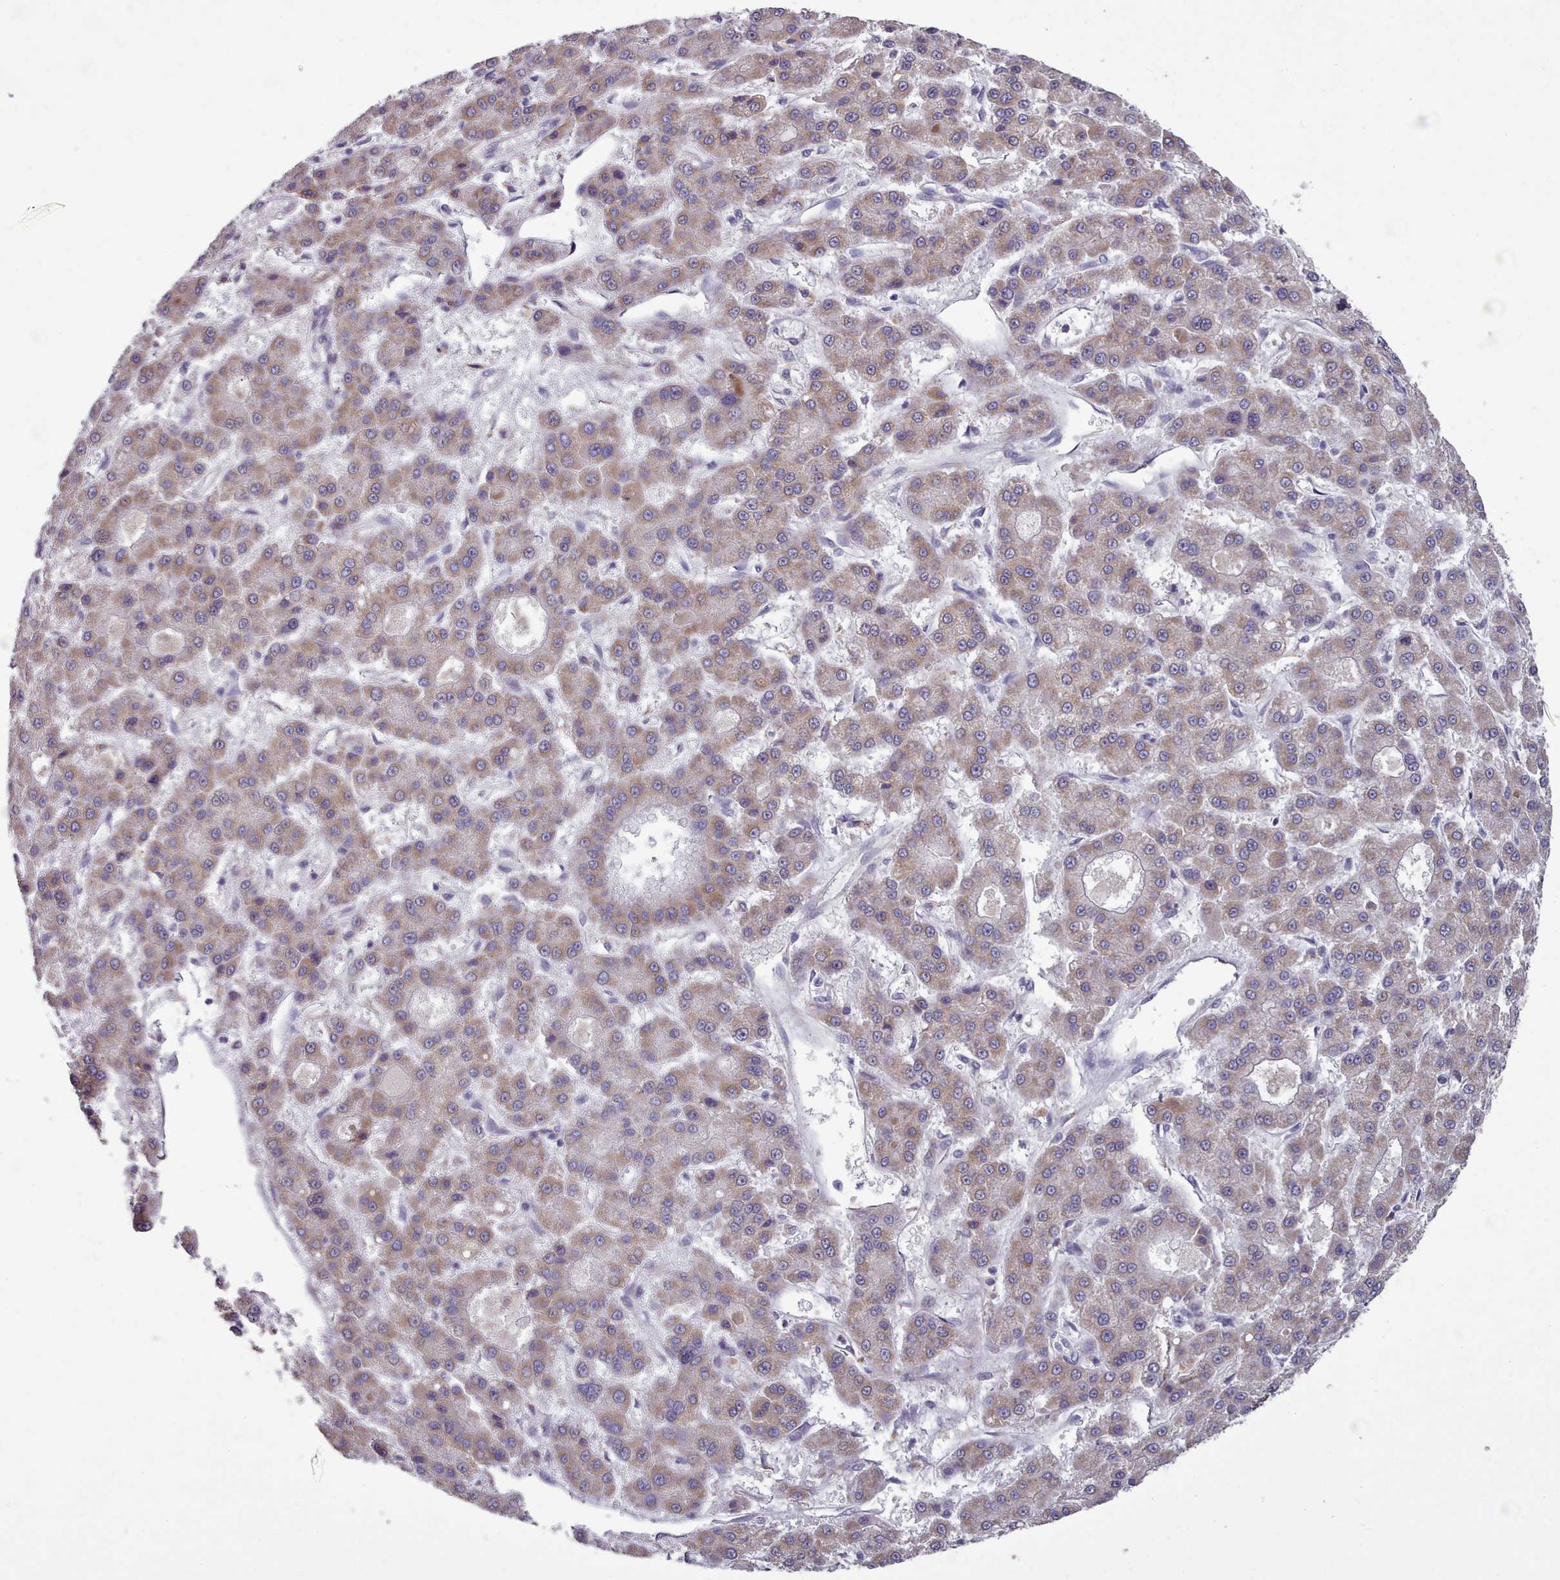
{"staining": {"intensity": "weak", "quantity": "<25%", "location": "cytoplasmic/membranous"}, "tissue": "liver cancer", "cell_type": "Tumor cells", "image_type": "cancer", "snomed": [{"axis": "morphology", "description": "Carcinoma, Hepatocellular, NOS"}, {"axis": "topography", "description": "Liver"}], "caption": "Immunohistochemistry image of neoplastic tissue: liver cancer stained with DAB displays no significant protein staining in tumor cells.", "gene": "FKBP10", "patient": {"sex": "male", "age": 70}}